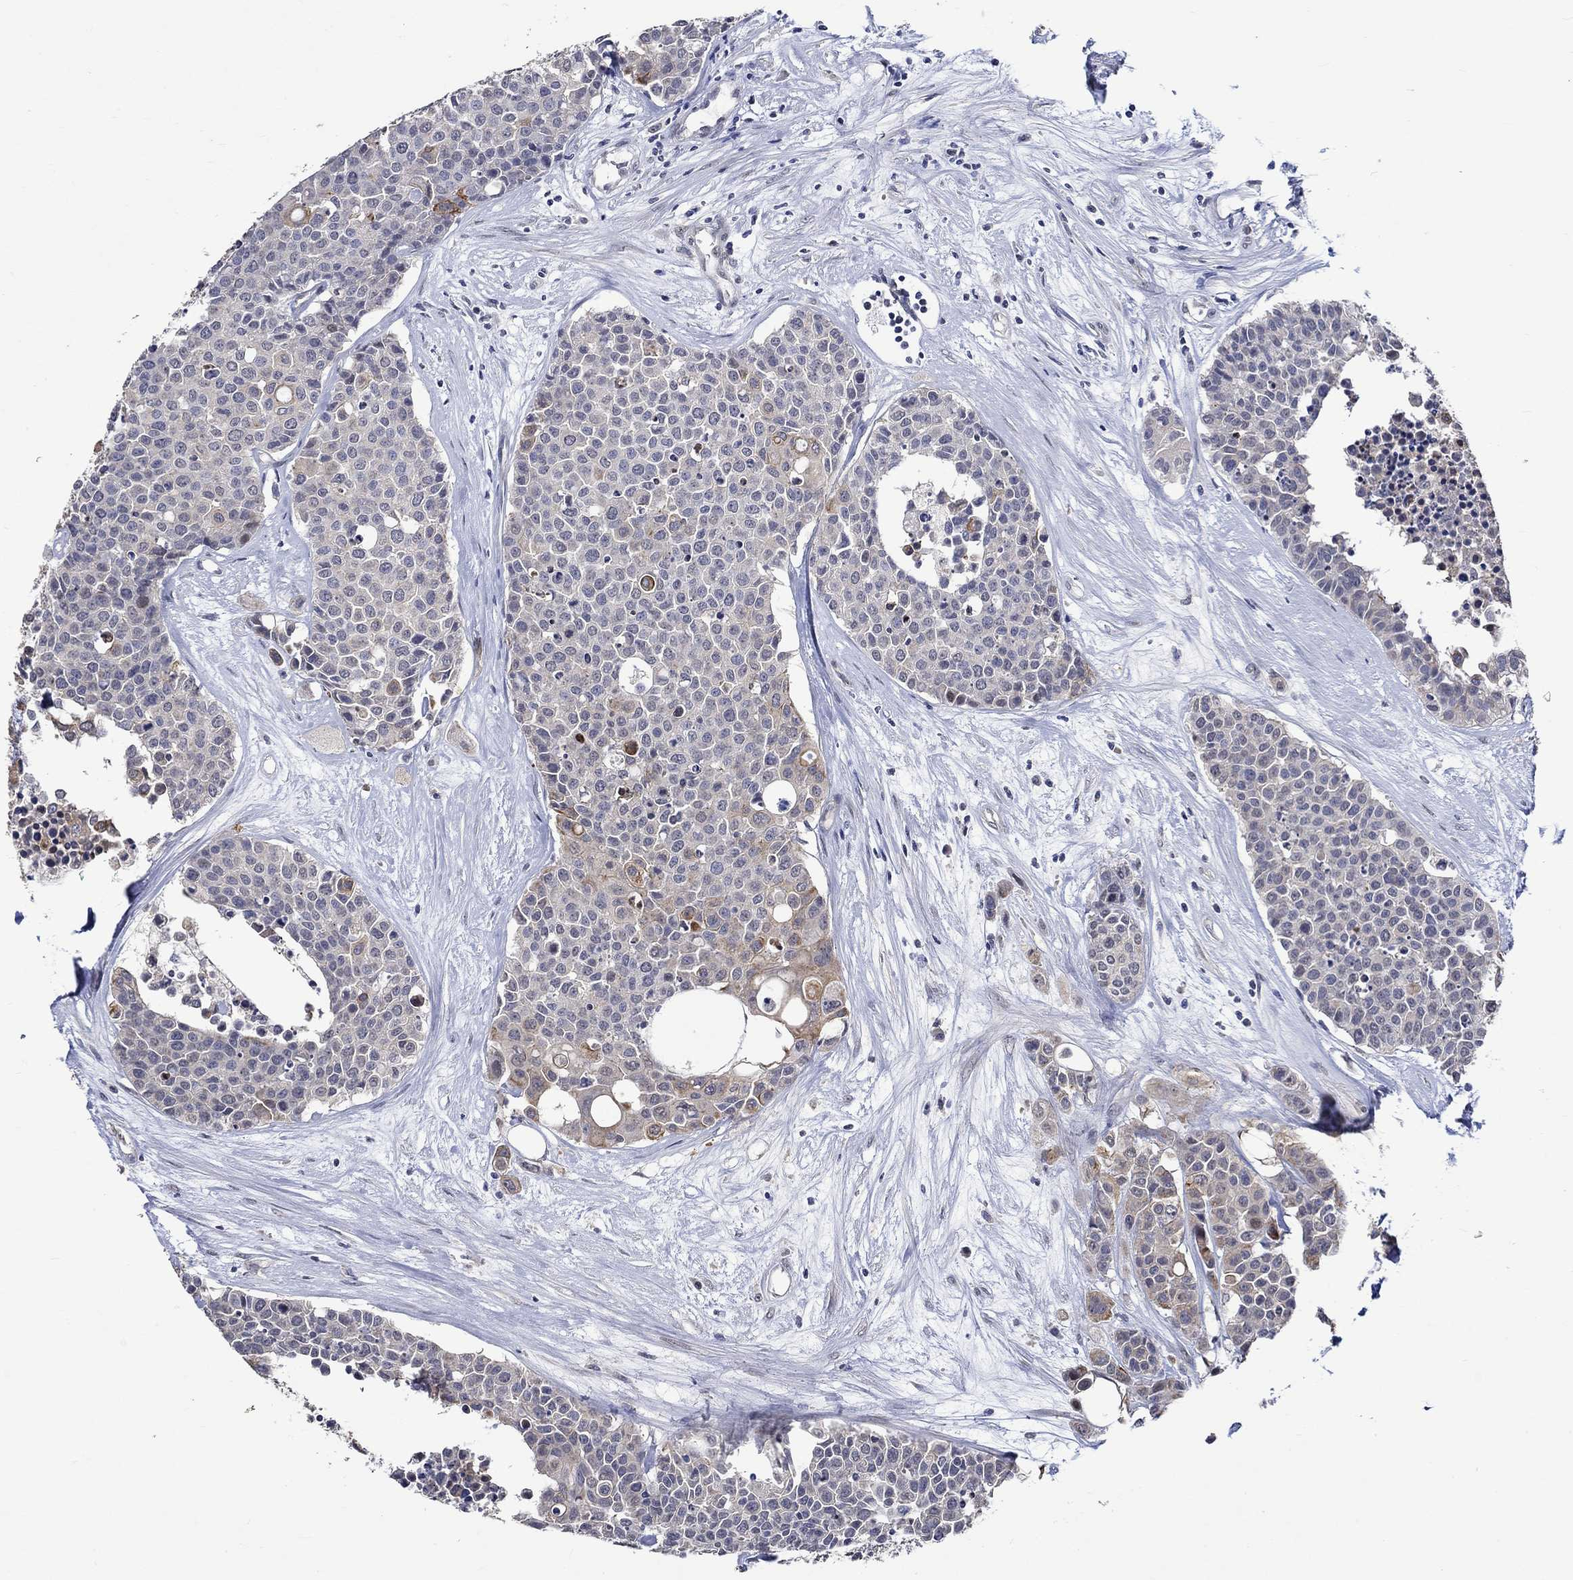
{"staining": {"intensity": "weak", "quantity": "<25%", "location": "cytoplasmic/membranous"}, "tissue": "carcinoid", "cell_type": "Tumor cells", "image_type": "cancer", "snomed": [{"axis": "morphology", "description": "Carcinoid, malignant, NOS"}, {"axis": "topography", "description": "Colon"}], "caption": "Immunohistochemical staining of carcinoid (malignant) exhibits no significant staining in tumor cells.", "gene": "DDX3Y", "patient": {"sex": "male", "age": 81}}